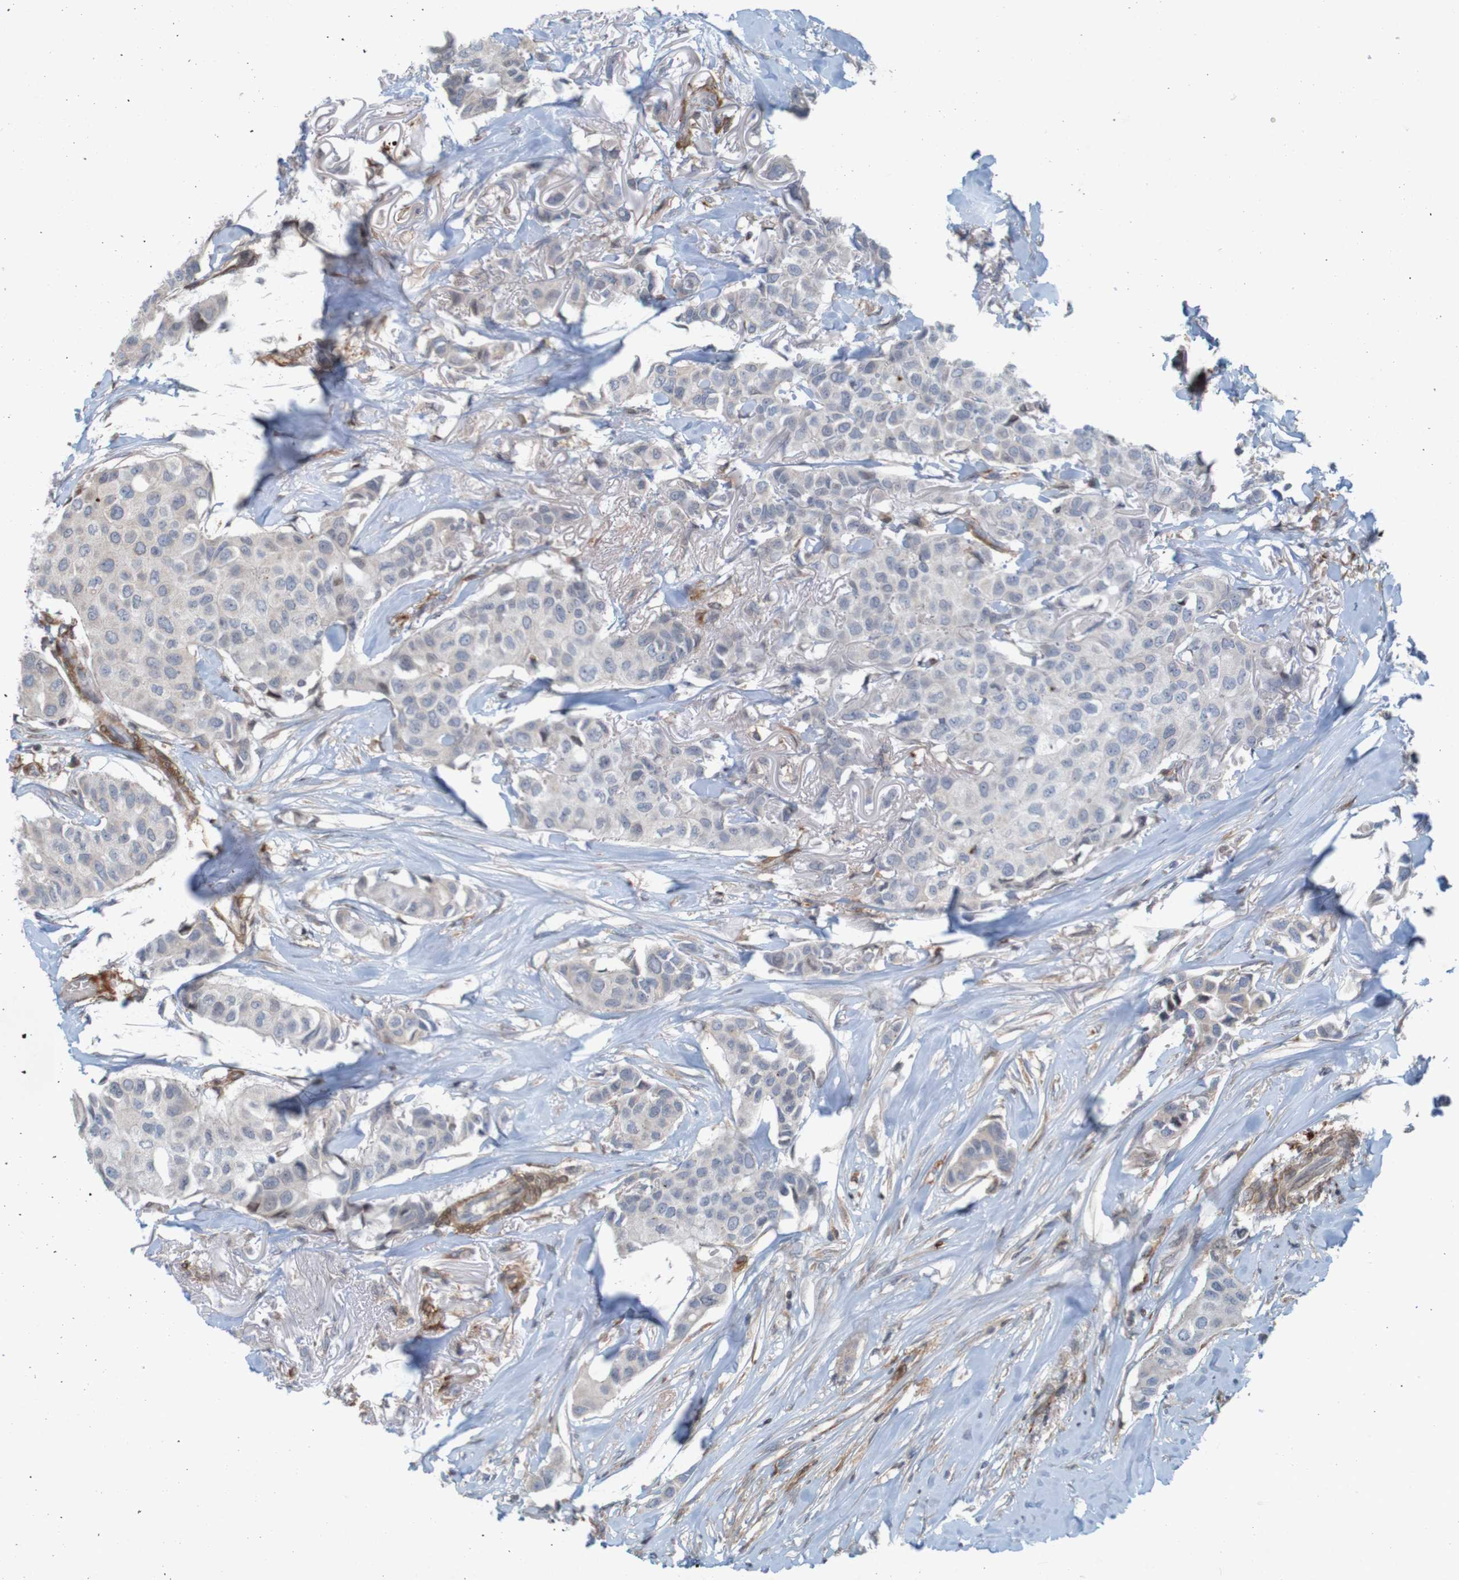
{"staining": {"intensity": "negative", "quantity": "none", "location": "none"}, "tissue": "breast cancer", "cell_type": "Tumor cells", "image_type": "cancer", "snomed": [{"axis": "morphology", "description": "Duct carcinoma"}, {"axis": "topography", "description": "Breast"}], "caption": "Breast cancer stained for a protein using immunohistochemistry (IHC) displays no expression tumor cells.", "gene": "GUCY1A1", "patient": {"sex": "female", "age": 80}}